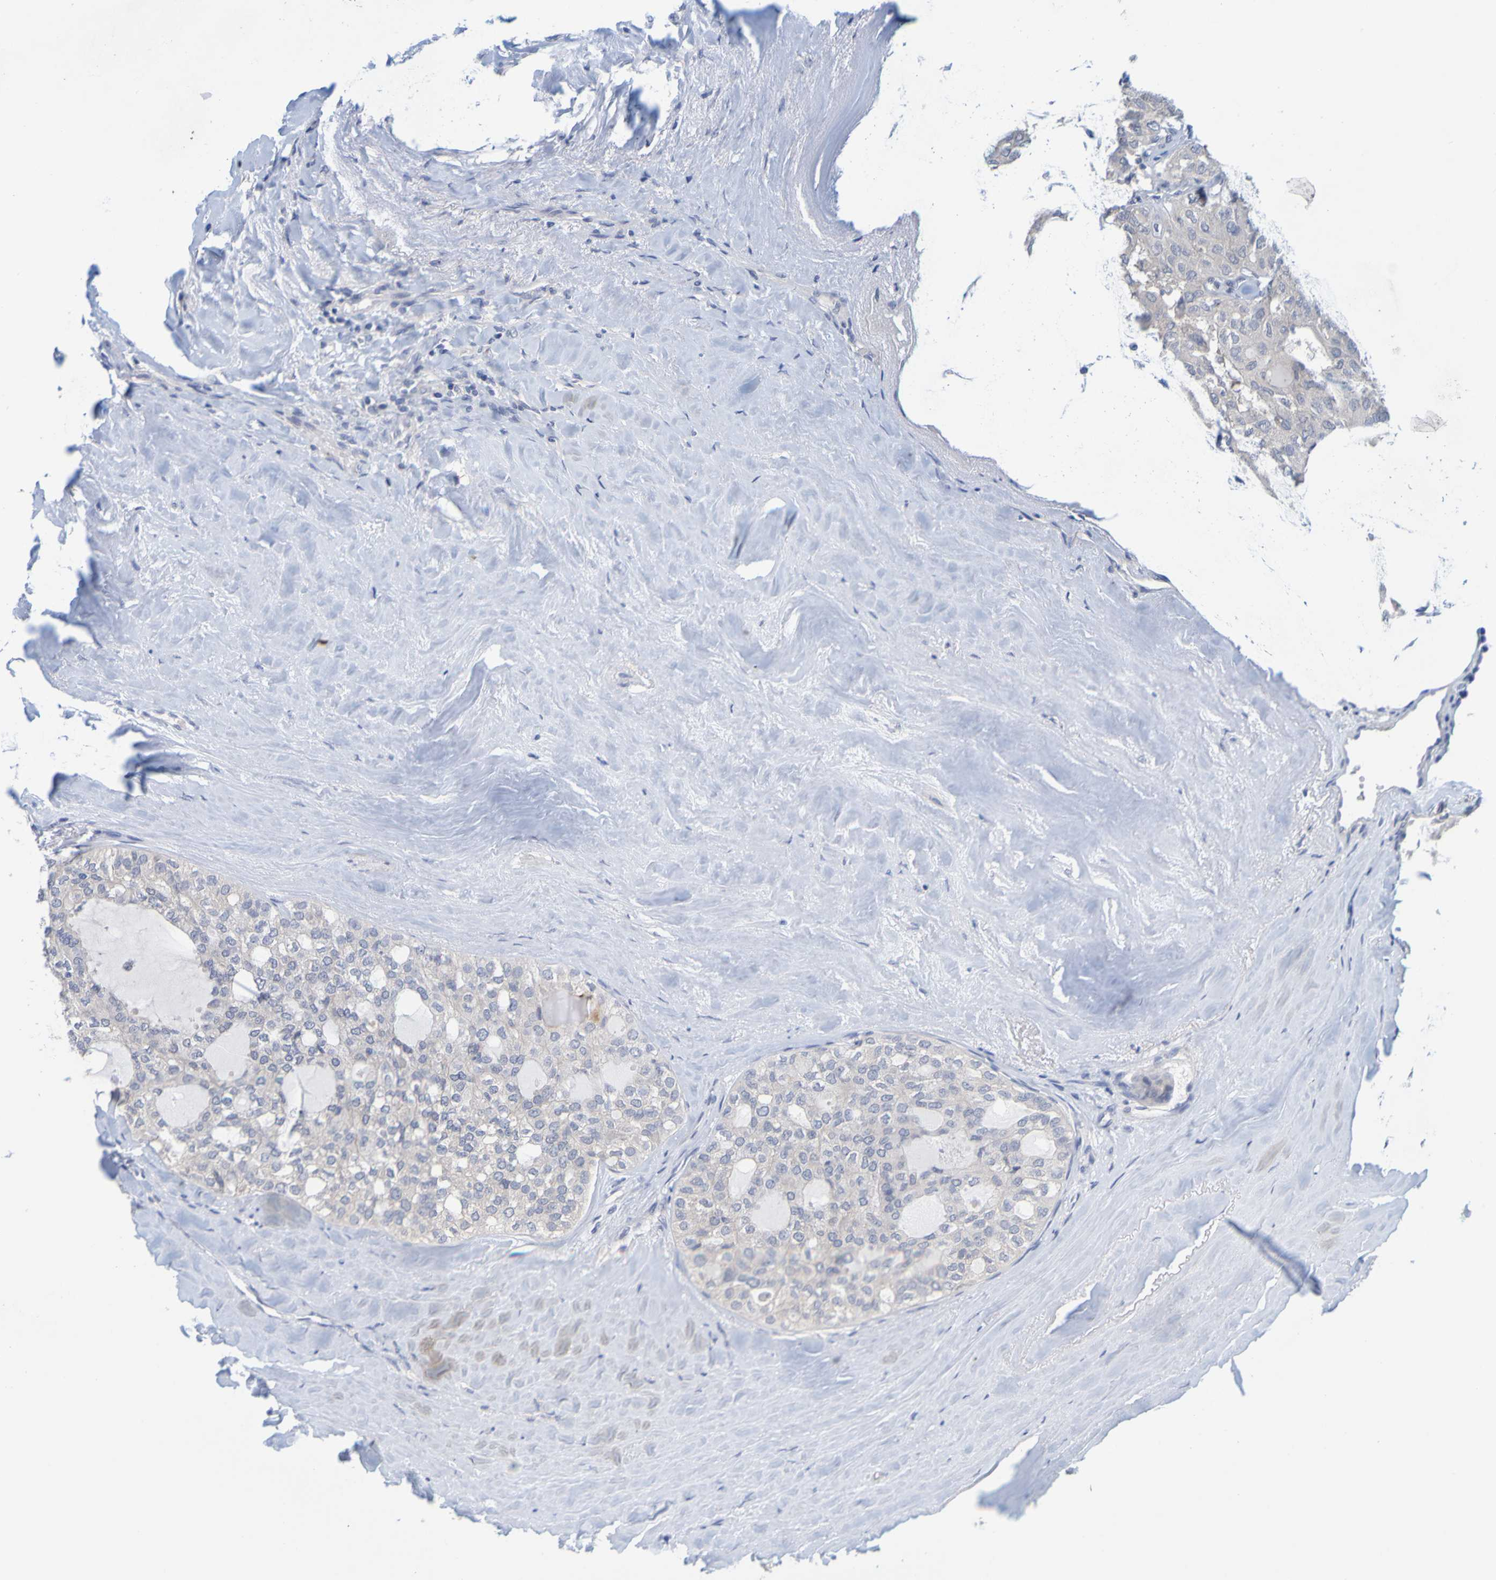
{"staining": {"intensity": "negative", "quantity": "none", "location": "none"}, "tissue": "thyroid cancer", "cell_type": "Tumor cells", "image_type": "cancer", "snomed": [{"axis": "morphology", "description": "Follicular adenoma carcinoma, NOS"}, {"axis": "topography", "description": "Thyroid gland"}], "caption": "Tumor cells are negative for protein expression in human thyroid follicular adenoma carcinoma.", "gene": "ENDOU", "patient": {"sex": "male", "age": 75}}